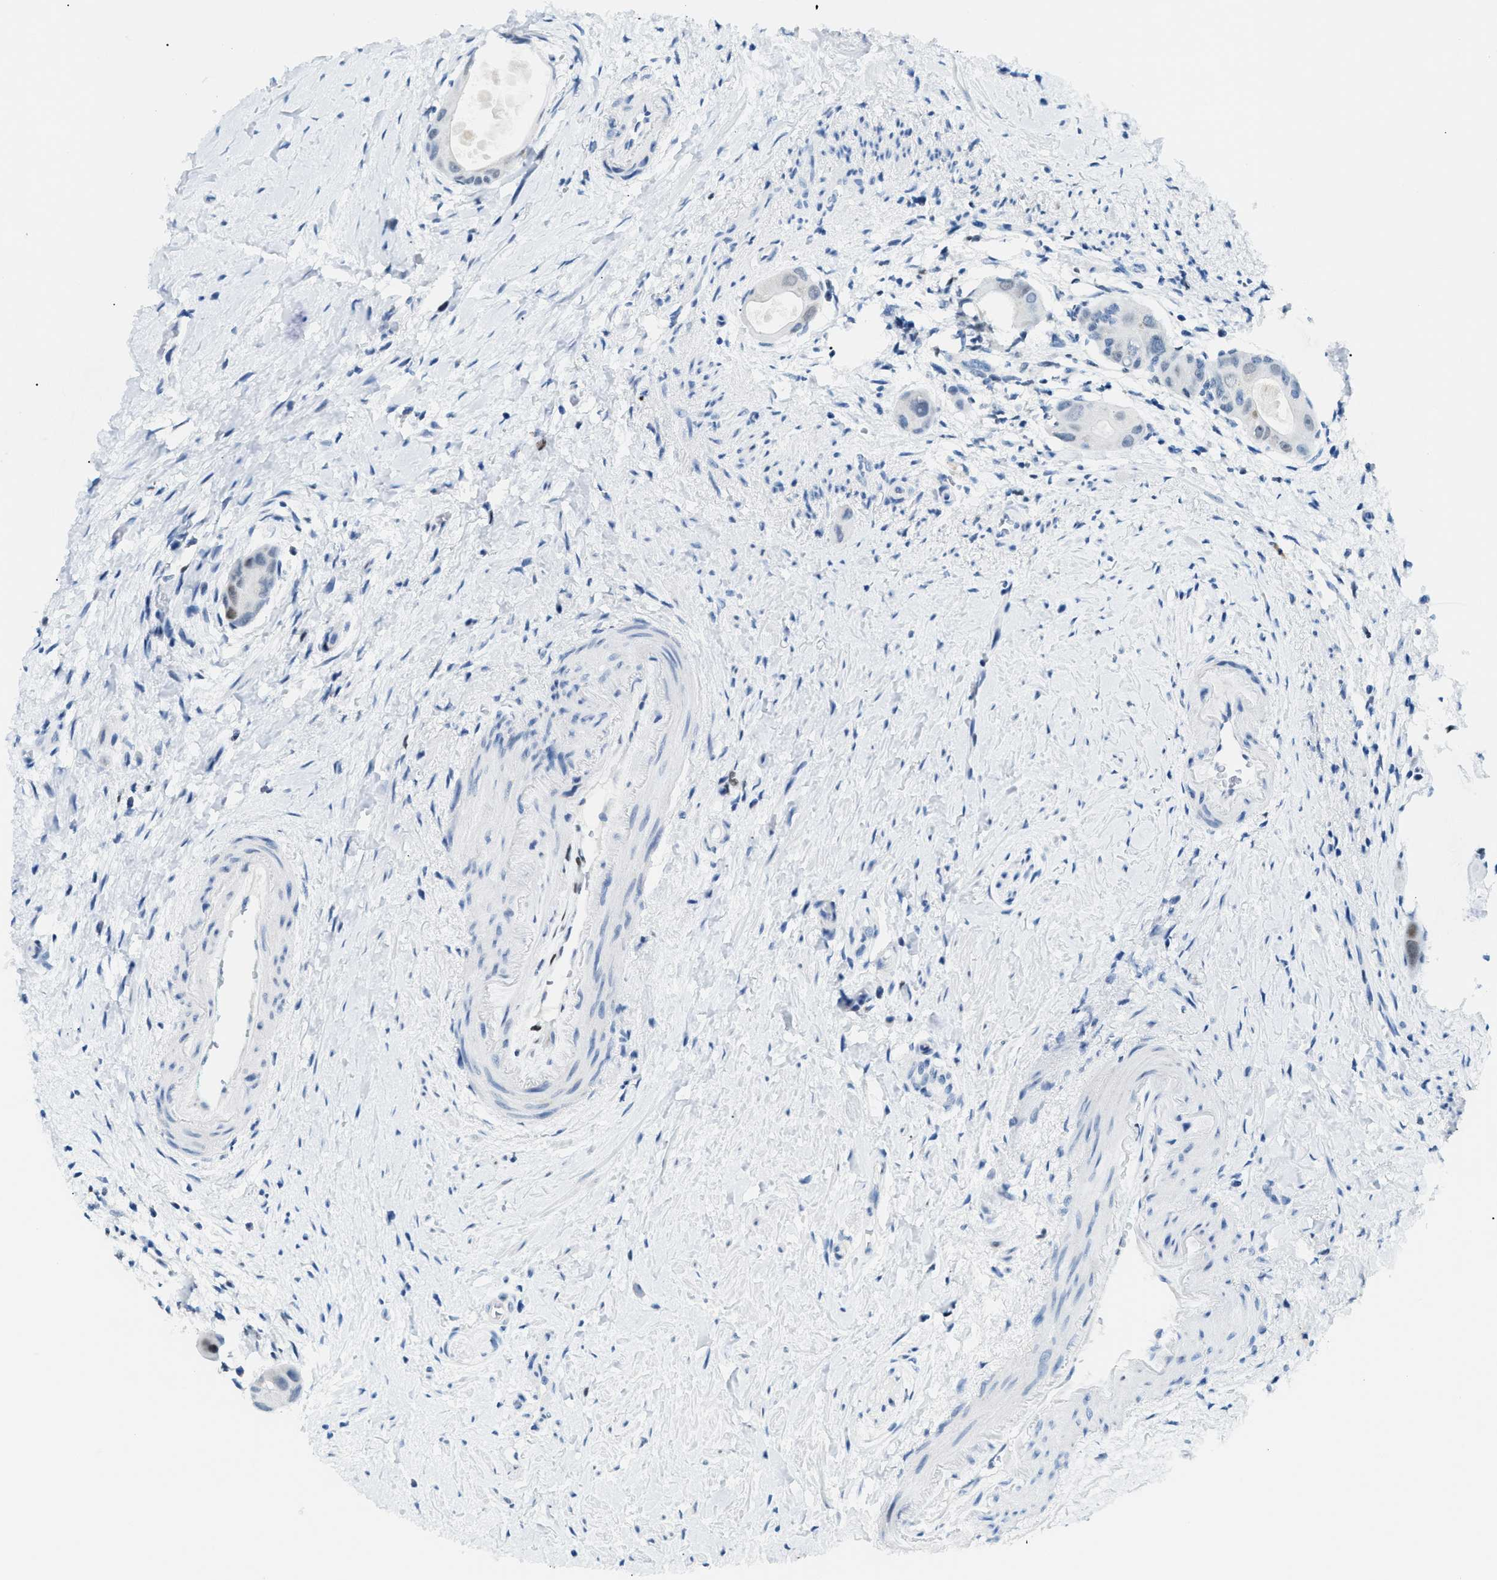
{"staining": {"intensity": "negative", "quantity": "none", "location": "none"}, "tissue": "colorectal cancer", "cell_type": "Tumor cells", "image_type": "cancer", "snomed": [{"axis": "morphology", "description": "Adenocarcinoma, NOS"}, {"axis": "topography", "description": "Rectum"}], "caption": "Tumor cells show no significant protein staining in colorectal cancer (adenocarcinoma).", "gene": "SMARCC1", "patient": {"sex": "male", "age": 51}}